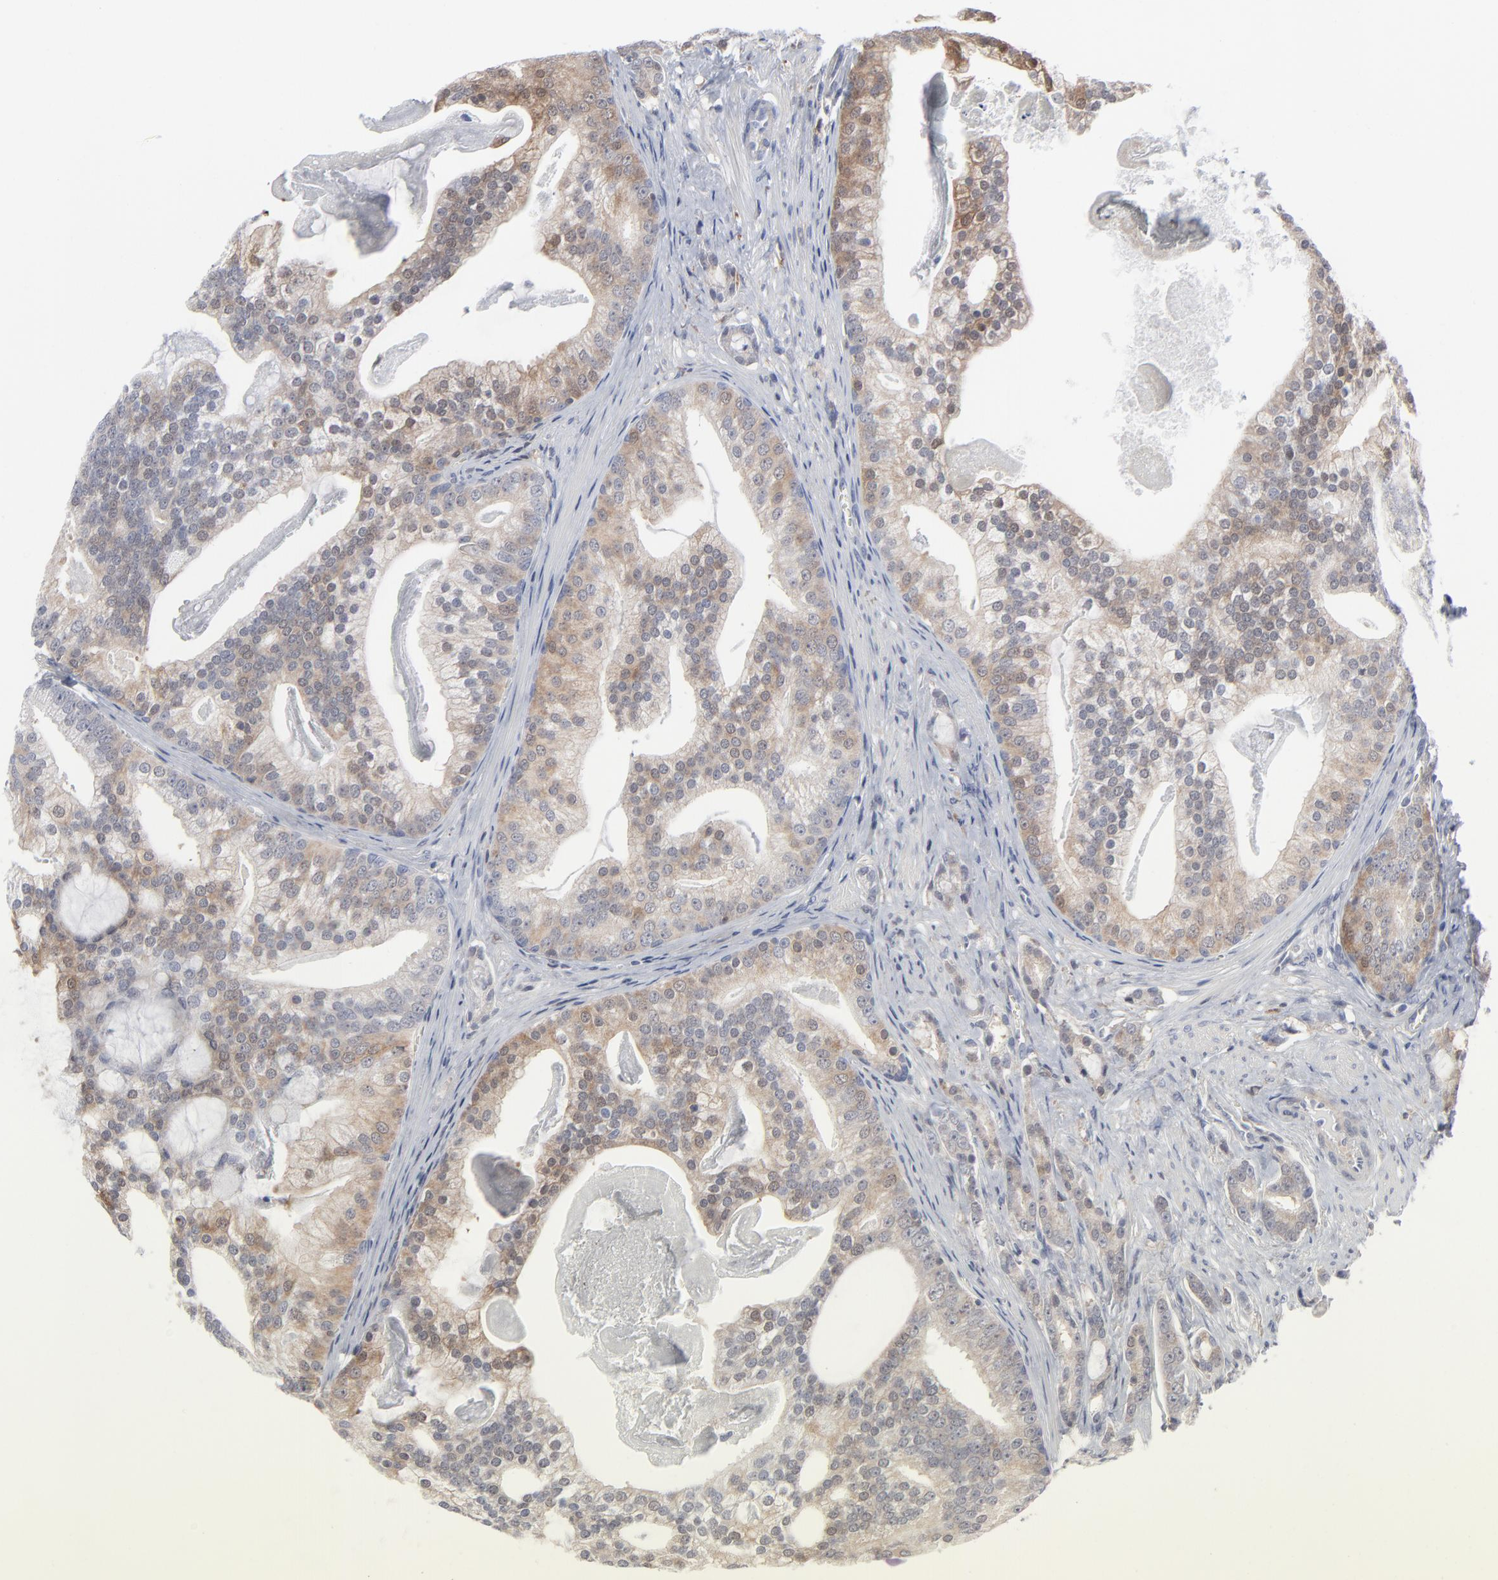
{"staining": {"intensity": "moderate", "quantity": ">75%", "location": "cytoplasmic/membranous"}, "tissue": "prostate cancer", "cell_type": "Tumor cells", "image_type": "cancer", "snomed": [{"axis": "morphology", "description": "Adenocarcinoma, Low grade"}, {"axis": "topography", "description": "Prostate"}], "caption": "DAB immunohistochemical staining of prostate cancer (low-grade adenocarcinoma) demonstrates moderate cytoplasmic/membranous protein expression in about >75% of tumor cells.", "gene": "MAP2K1", "patient": {"sex": "male", "age": 58}}